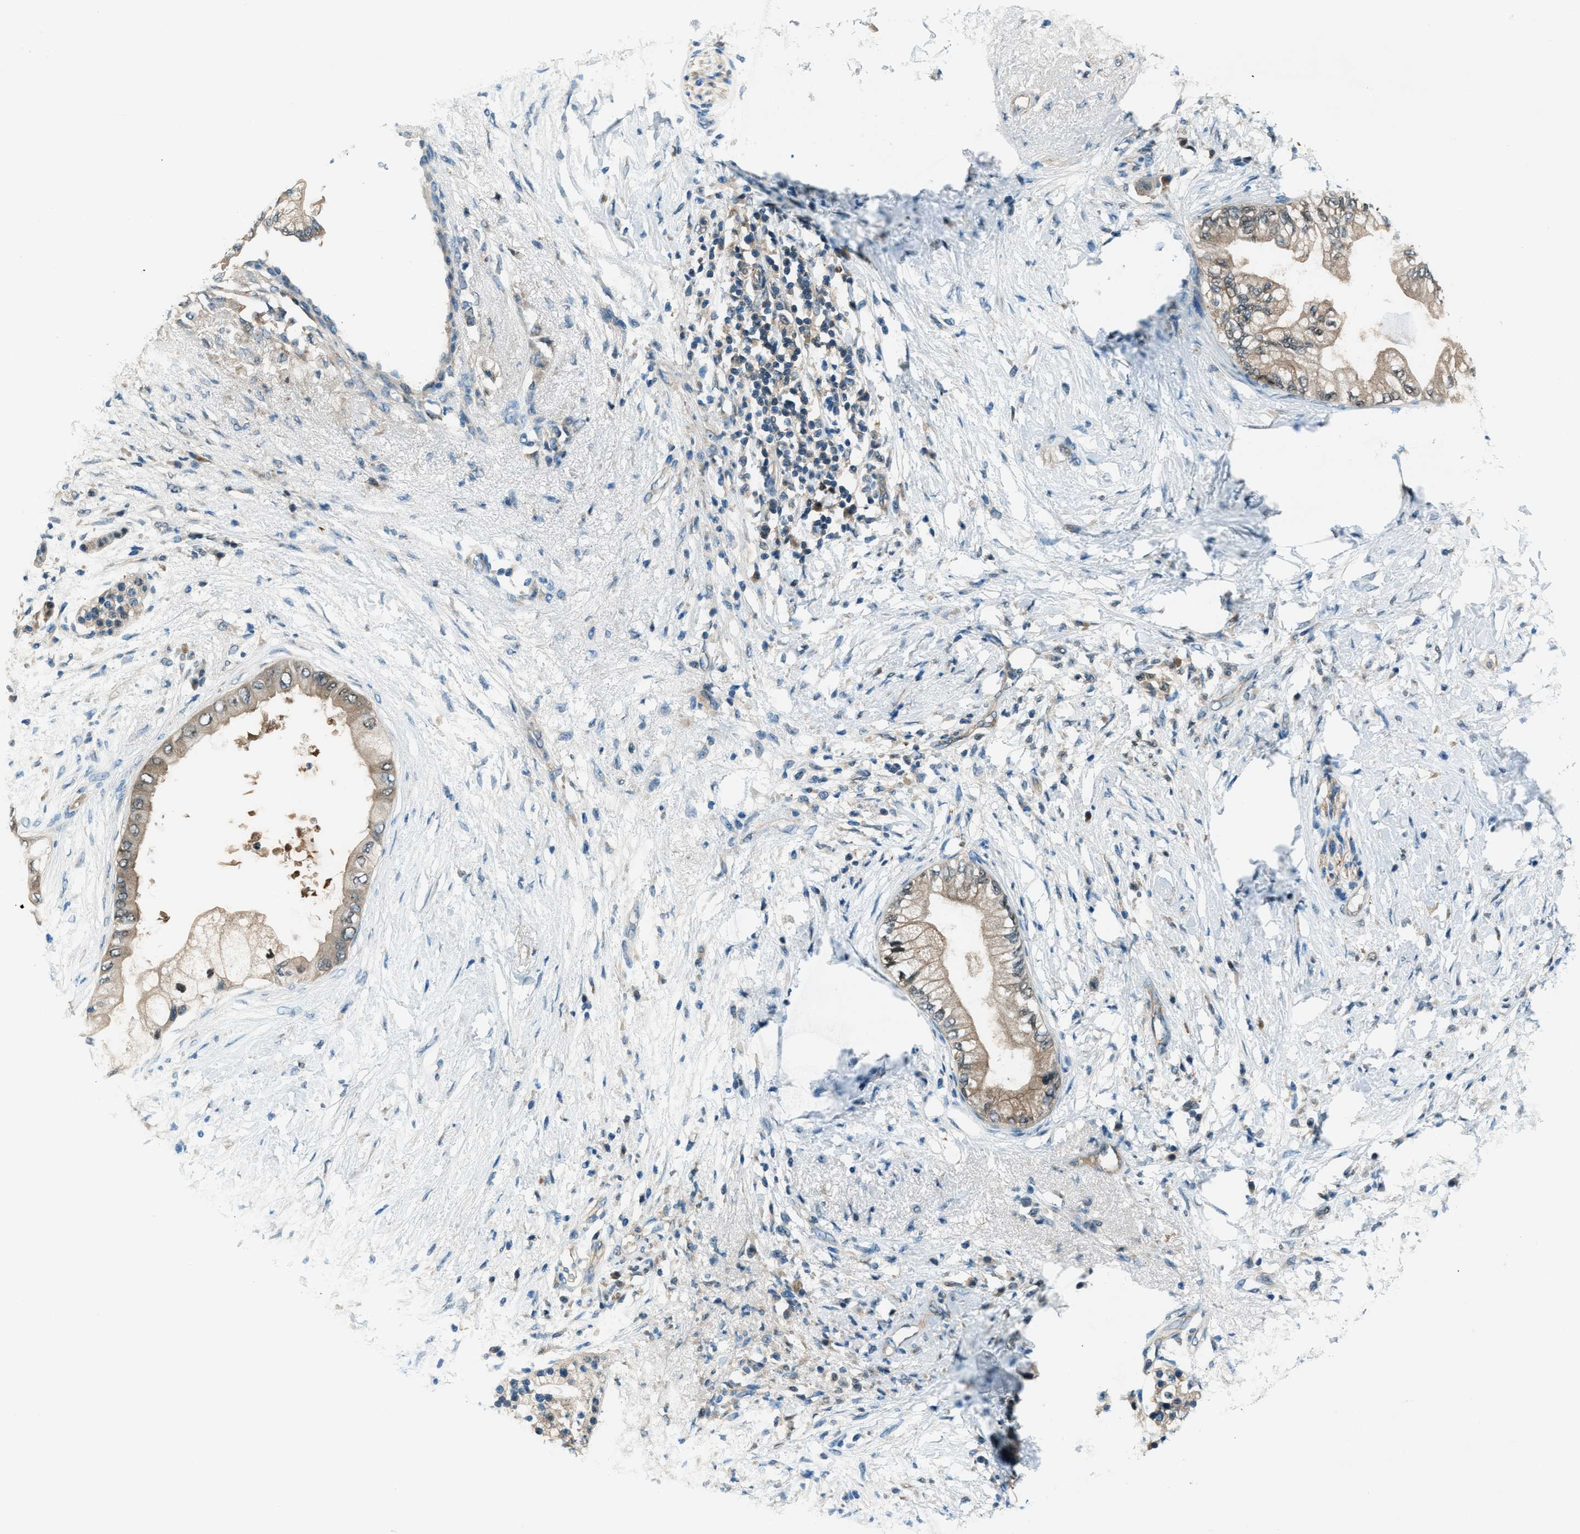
{"staining": {"intensity": "weak", "quantity": "25%-75%", "location": "cytoplasmic/membranous"}, "tissue": "pancreatic cancer", "cell_type": "Tumor cells", "image_type": "cancer", "snomed": [{"axis": "morphology", "description": "Normal tissue, NOS"}, {"axis": "morphology", "description": "Adenocarcinoma, NOS"}, {"axis": "topography", "description": "Pancreas"}, {"axis": "topography", "description": "Duodenum"}], "caption": "There is low levels of weak cytoplasmic/membranous staining in tumor cells of pancreatic cancer, as demonstrated by immunohistochemical staining (brown color).", "gene": "HEBP2", "patient": {"sex": "female", "age": 60}}